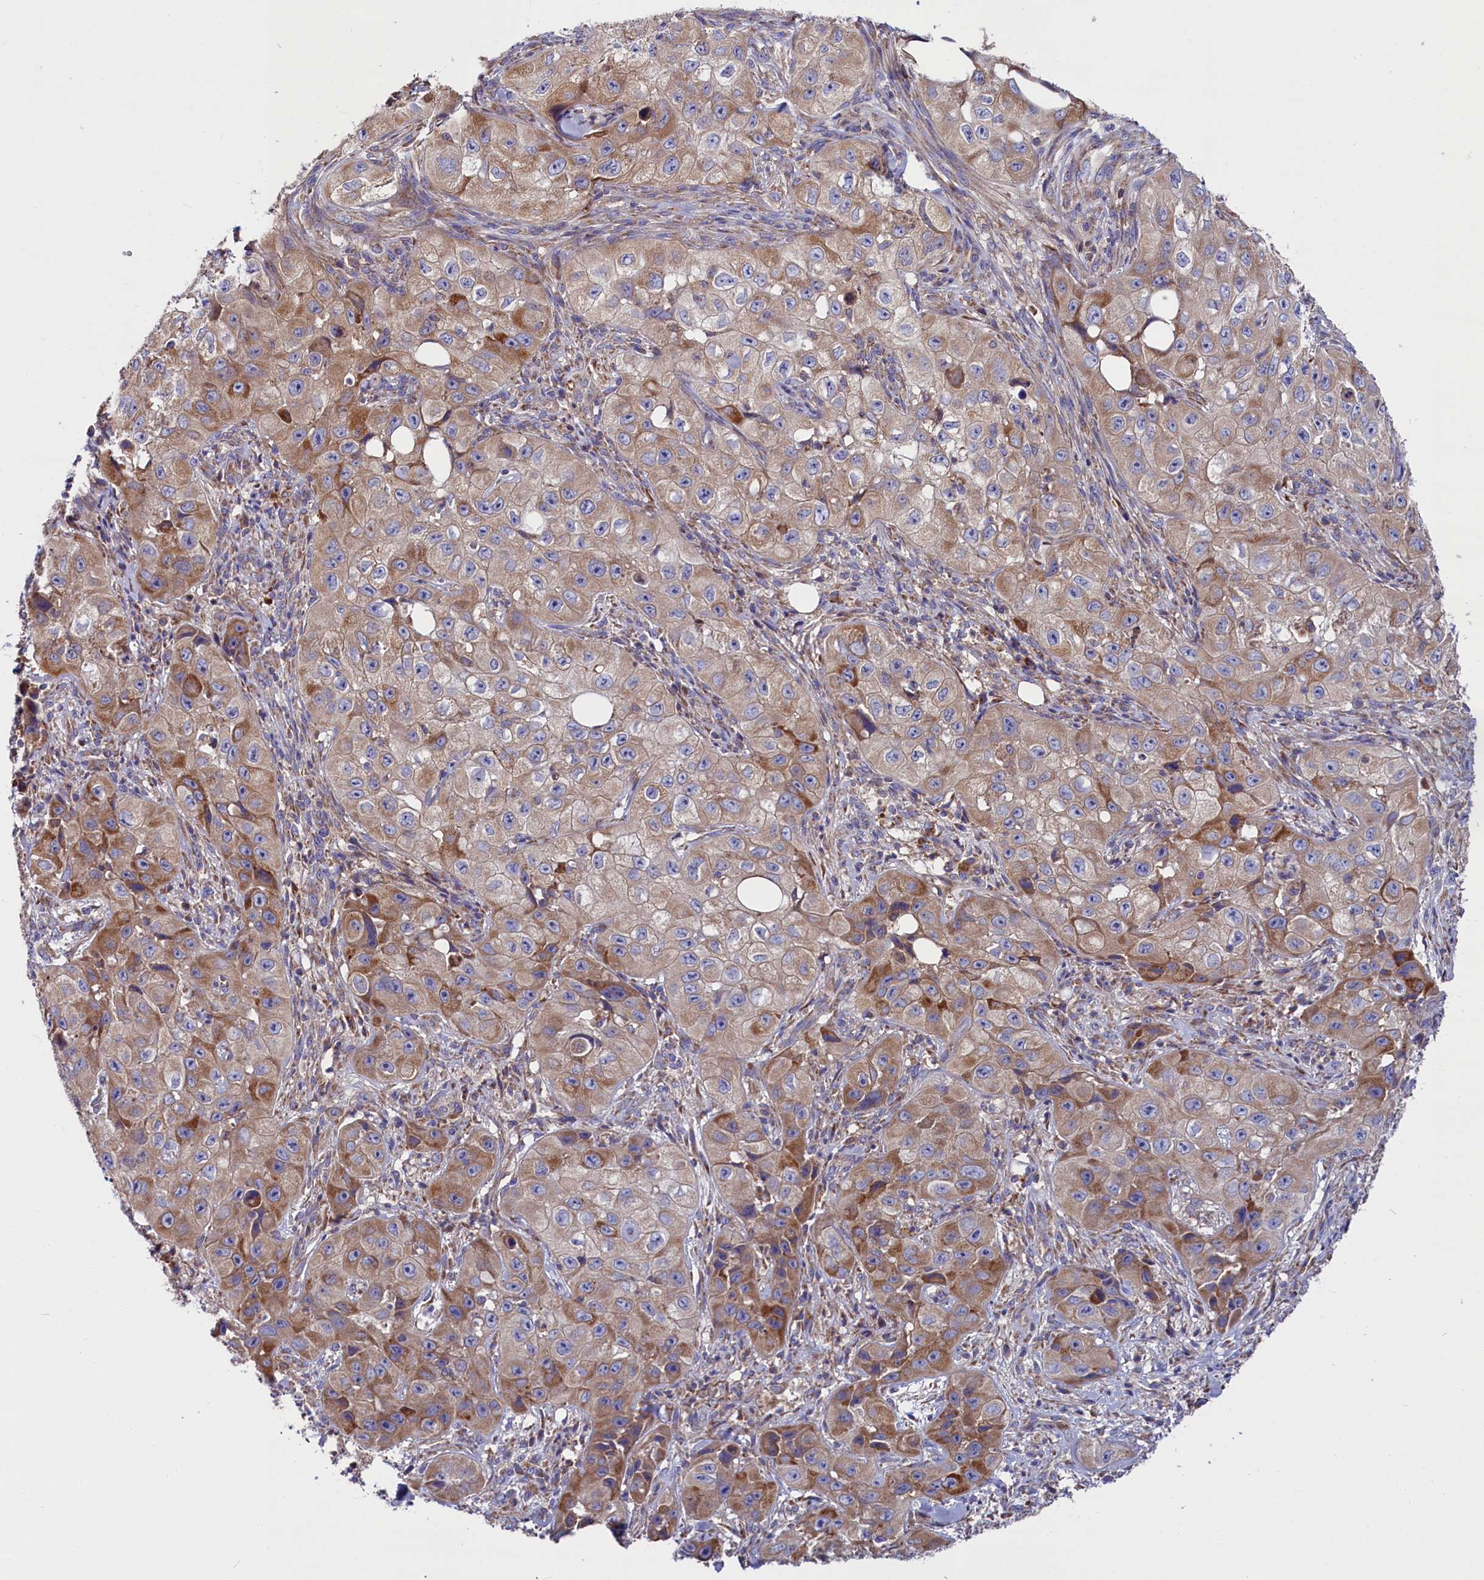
{"staining": {"intensity": "moderate", "quantity": "25%-75%", "location": "cytoplasmic/membranous"}, "tissue": "skin cancer", "cell_type": "Tumor cells", "image_type": "cancer", "snomed": [{"axis": "morphology", "description": "Squamous cell carcinoma, NOS"}, {"axis": "topography", "description": "Skin"}, {"axis": "topography", "description": "Subcutis"}], "caption": "A high-resolution photomicrograph shows IHC staining of skin cancer, which reveals moderate cytoplasmic/membranous staining in approximately 25%-75% of tumor cells. (IHC, brightfield microscopy, high magnification).", "gene": "ZSWIM1", "patient": {"sex": "male", "age": 73}}